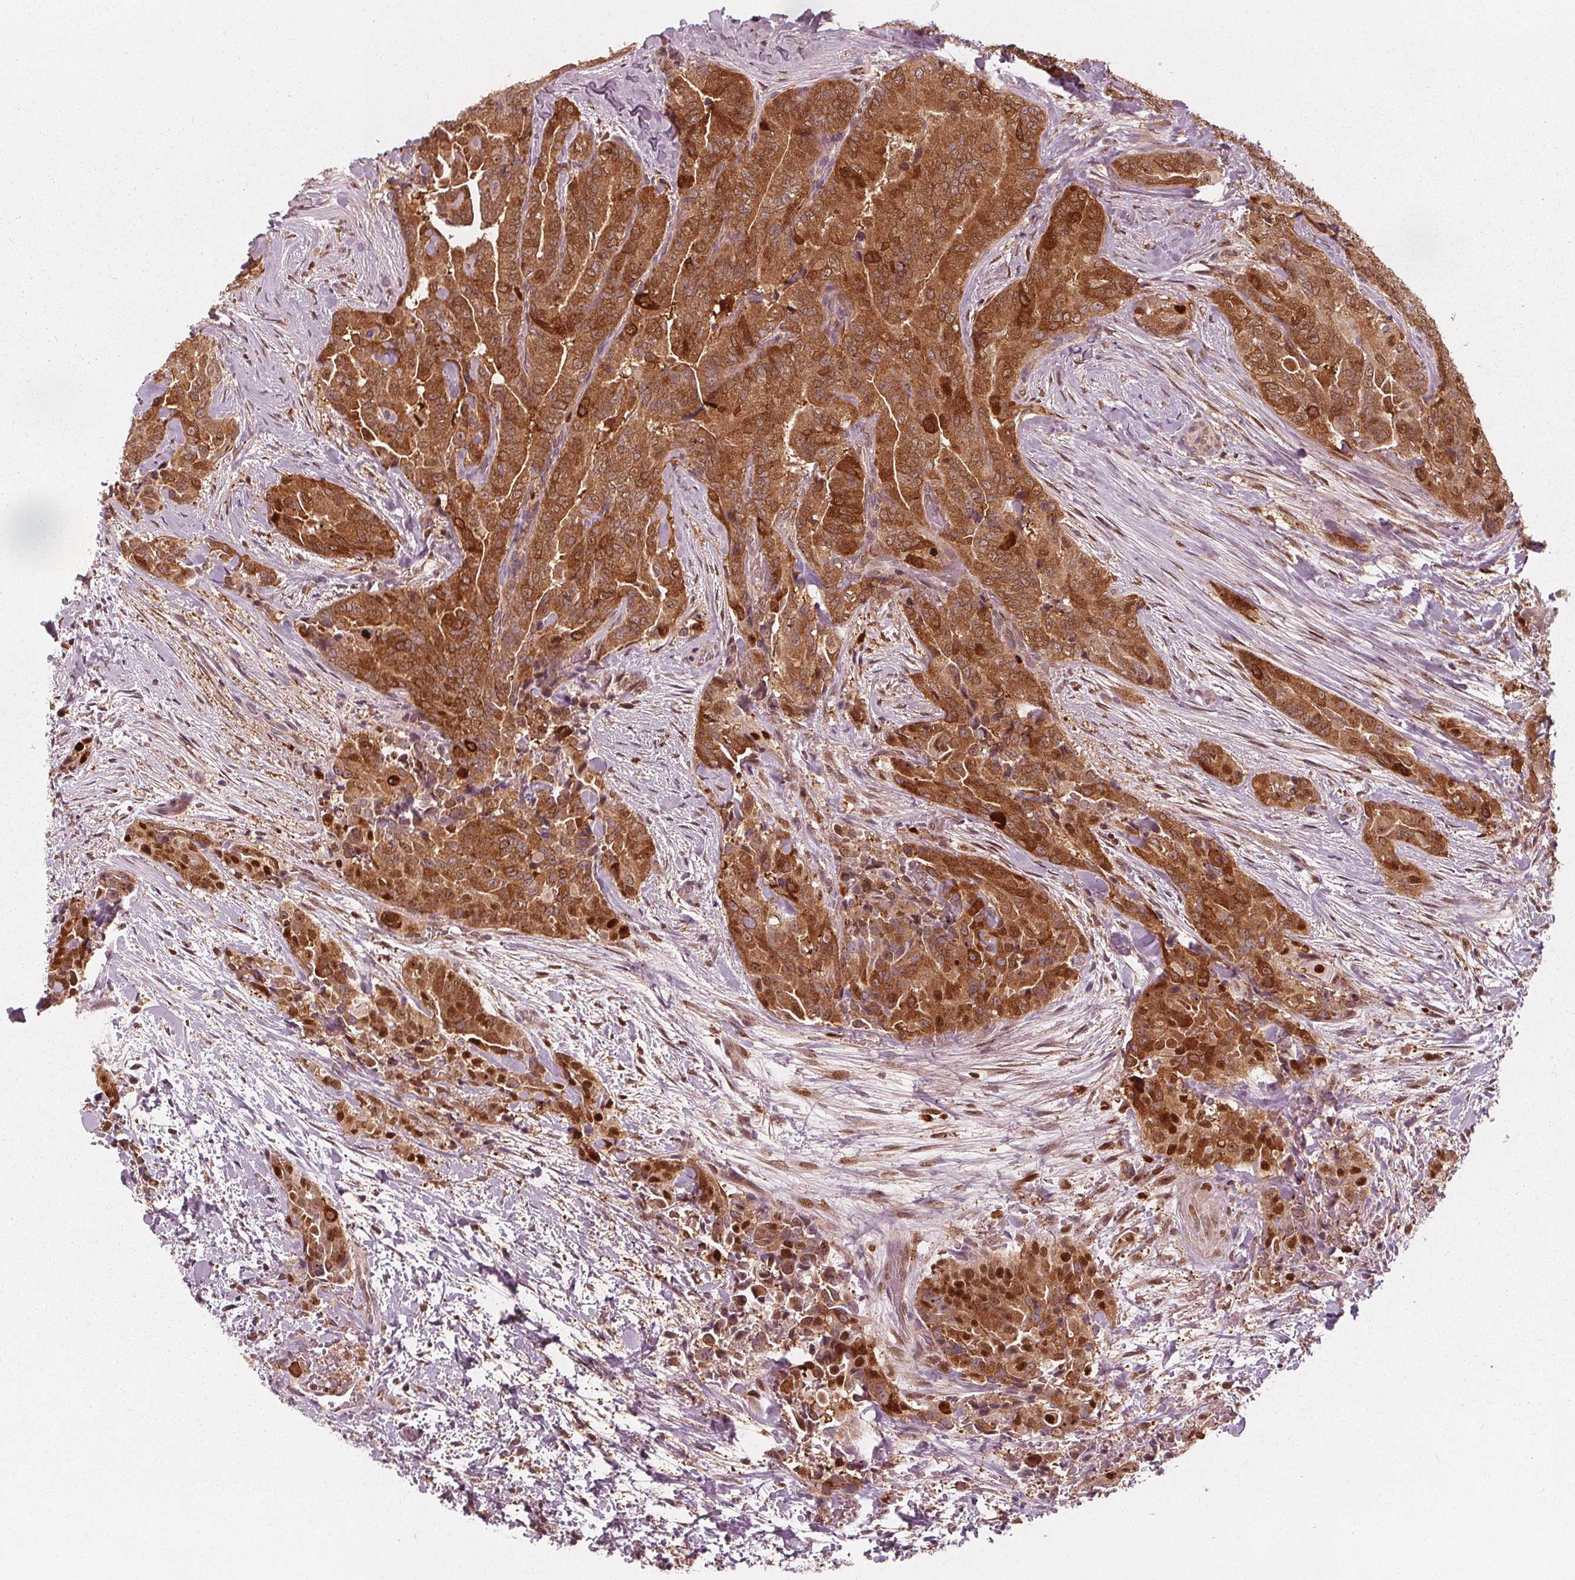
{"staining": {"intensity": "strong", "quantity": ">75%", "location": "cytoplasmic/membranous,nuclear"}, "tissue": "thyroid cancer", "cell_type": "Tumor cells", "image_type": "cancer", "snomed": [{"axis": "morphology", "description": "Papillary adenocarcinoma, NOS"}, {"axis": "topography", "description": "Thyroid gland"}], "caption": "Human thyroid papillary adenocarcinoma stained for a protein (brown) demonstrates strong cytoplasmic/membranous and nuclear positive positivity in approximately >75% of tumor cells.", "gene": "SQSTM1", "patient": {"sex": "male", "age": 61}}